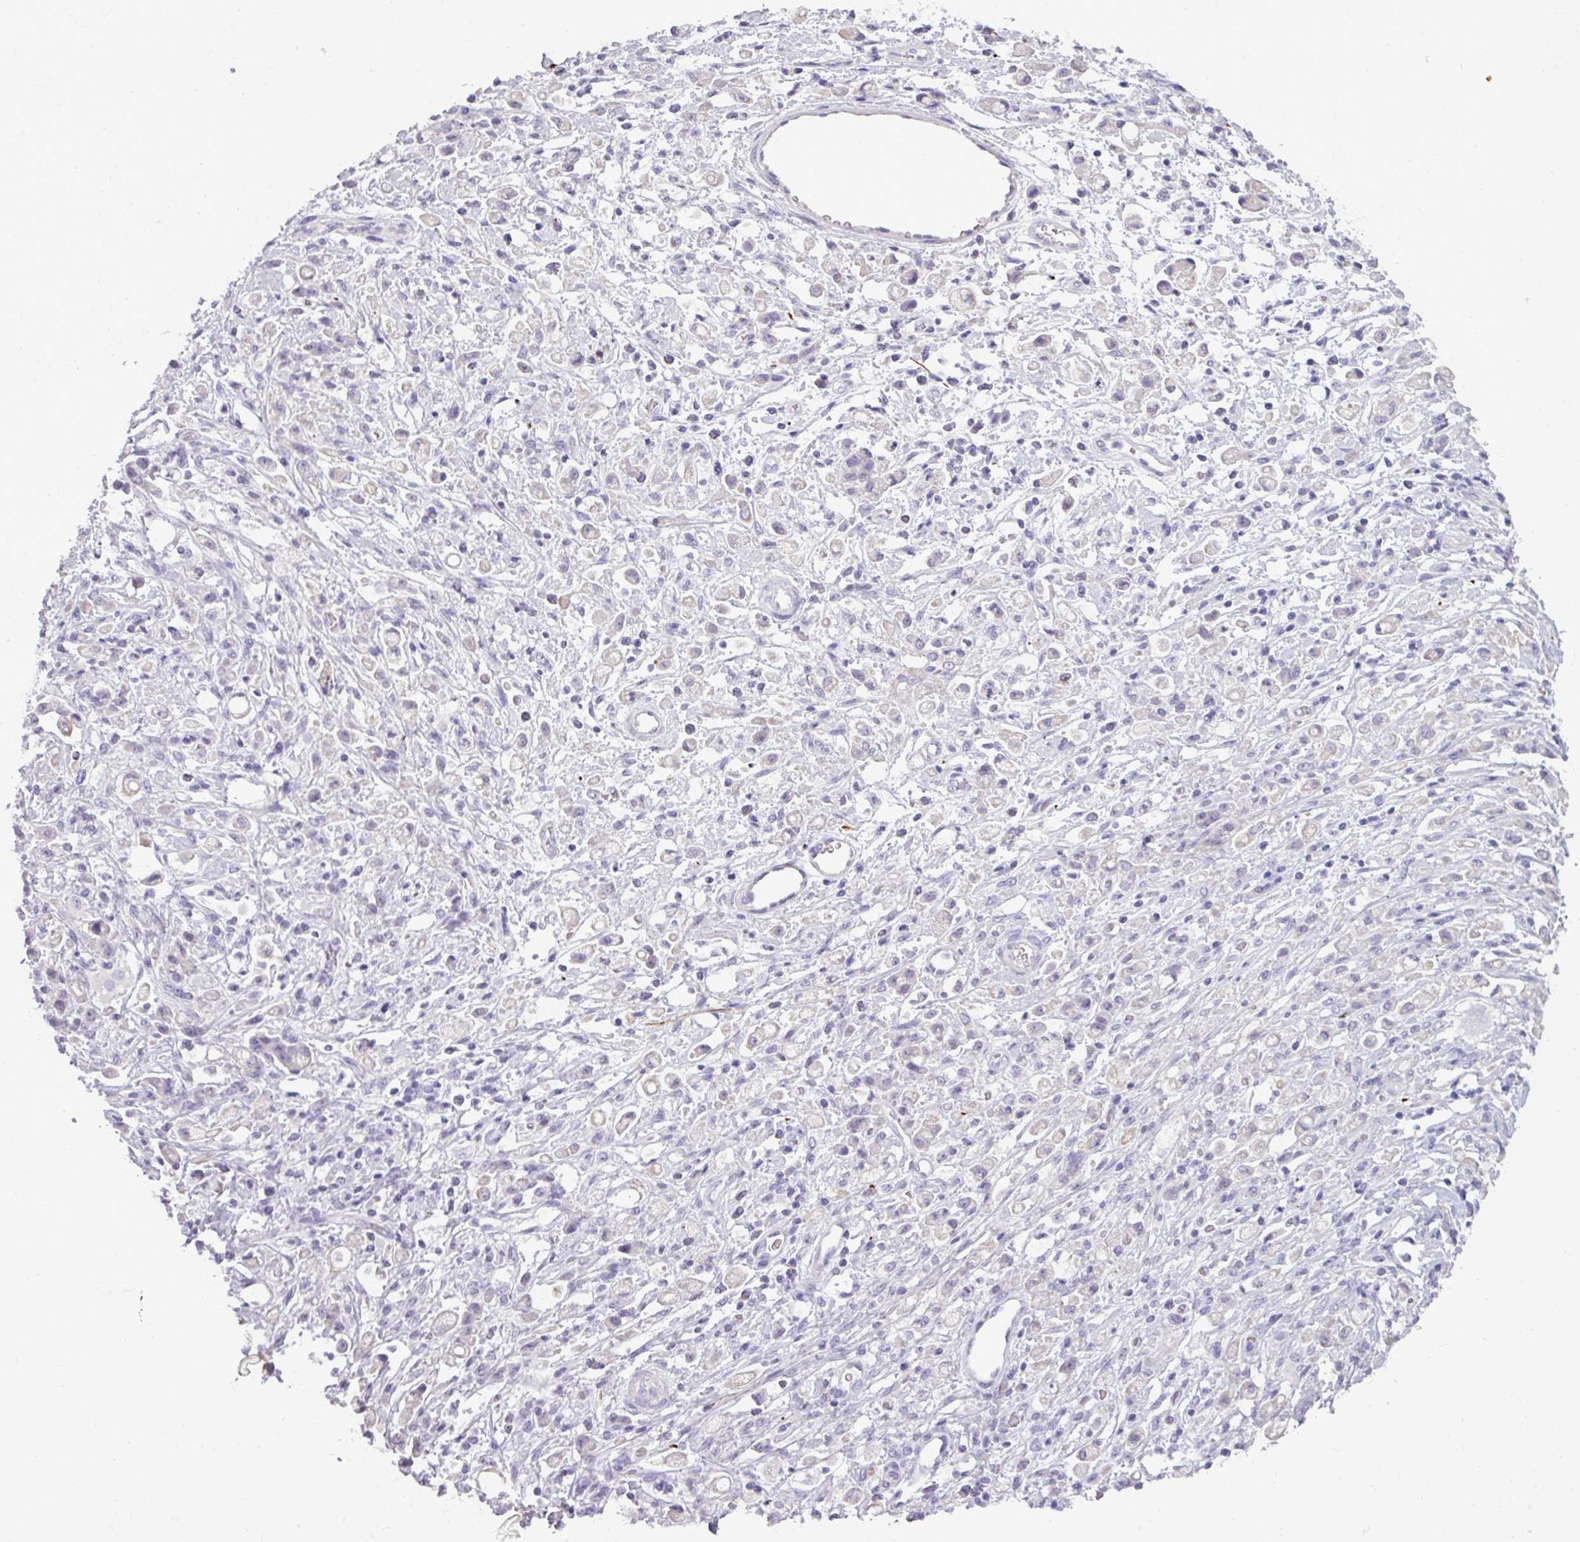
{"staining": {"intensity": "negative", "quantity": "none", "location": "none"}, "tissue": "stomach cancer", "cell_type": "Tumor cells", "image_type": "cancer", "snomed": [{"axis": "morphology", "description": "Adenocarcinoma, NOS"}, {"axis": "topography", "description": "Stomach"}], "caption": "The immunohistochemistry (IHC) image has no significant positivity in tumor cells of stomach adenocarcinoma tissue.", "gene": "DNAAF9", "patient": {"sex": "female", "age": 60}}